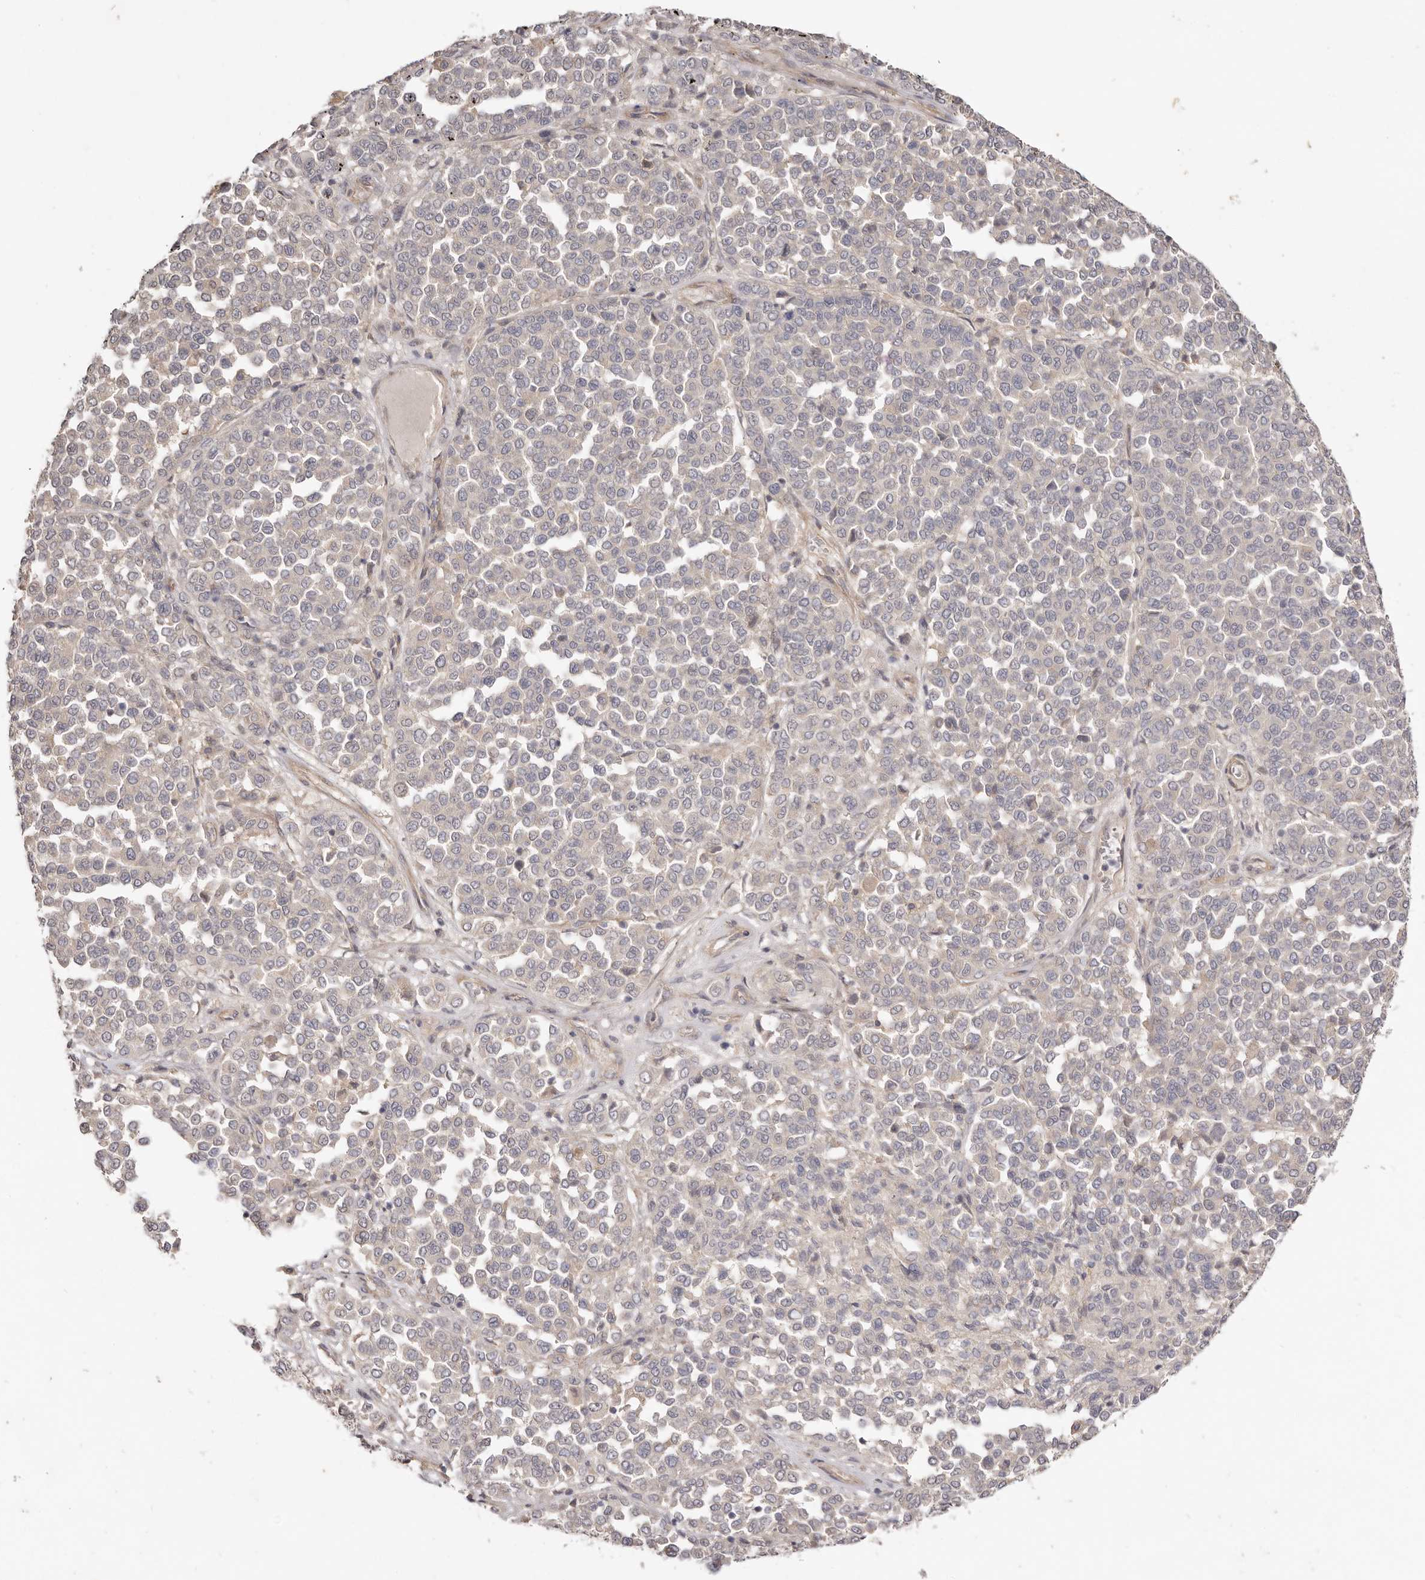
{"staining": {"intensity": "negative", "quantity": "none", "location": "none"}, "tissue": "melanoma", "cell_type": "Tumor cells", "image_type": "cancer", "snomed": [{"axis": "morphology", "description": "Malignant melanoma, Metastatic site"}, {"axis": "topography", "description": "Pancreas"}], "caption": "Immunohistochemical staining of melanoma exhibits no significant staining in tumor cells.", "gene": "ADAMTS9", "patient": {"sex": "female", "age": 30}}